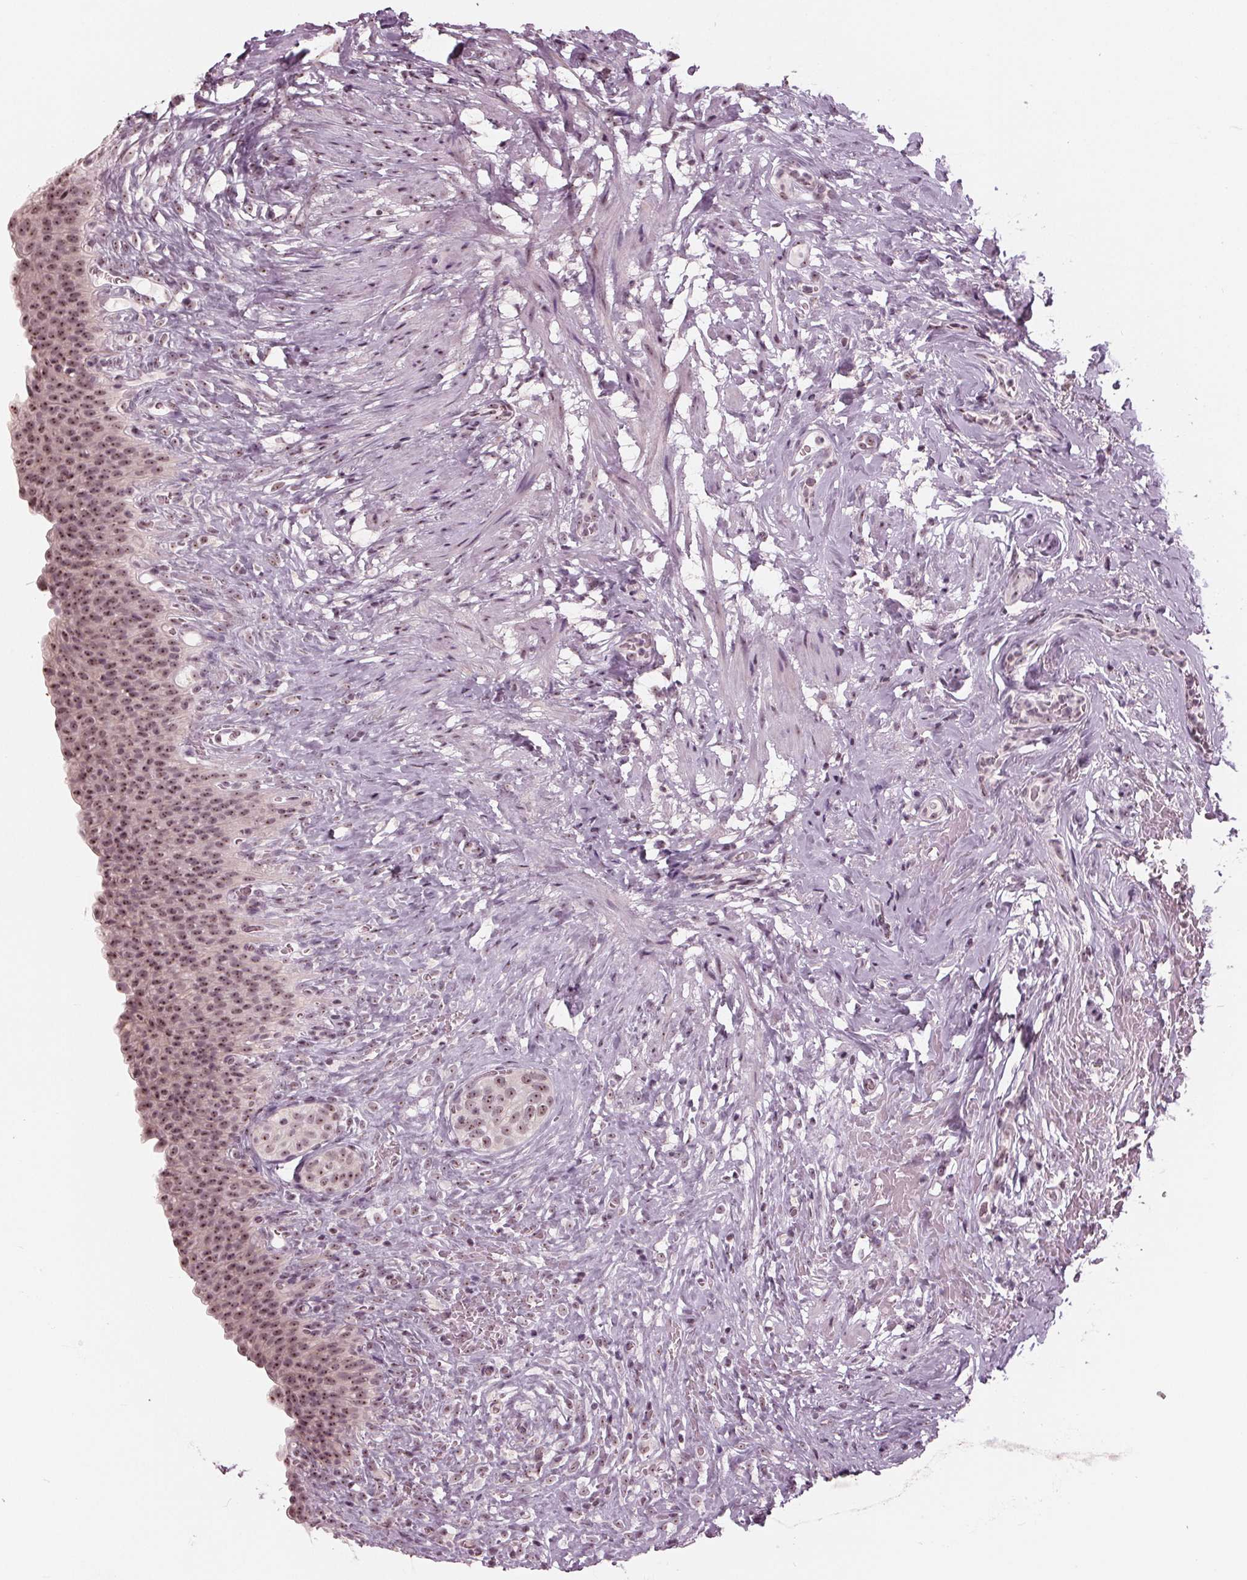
{"staining": {"intensity": "moderate", "quantity": "25%-75%", "location": "nuclear"}, "tissue": "urinary bladder", "cell_type": "Urothelial cells", "image_type": "normal", "snomed": [{"axis": "morphology", "description": "Normal tissue, NOS"}, {"axis": "topography", "description": "Urinary bladder"}, {"axis": "topography", "description": "Prostate"}], "caption": "Immunohistochemical staining of benign human urinary bladder displays medium levels of moderate nuclear positivity in approximately 25%-75% of urothelial cells. The staining is performed using DAB (3,3'-diaminobenzidine) brown chromogen to label protein expression. The nuclei are counter-stained blue using hematoxylin.", "gene": "SLX4", "patient": {"sex": "male", "age": 76}}